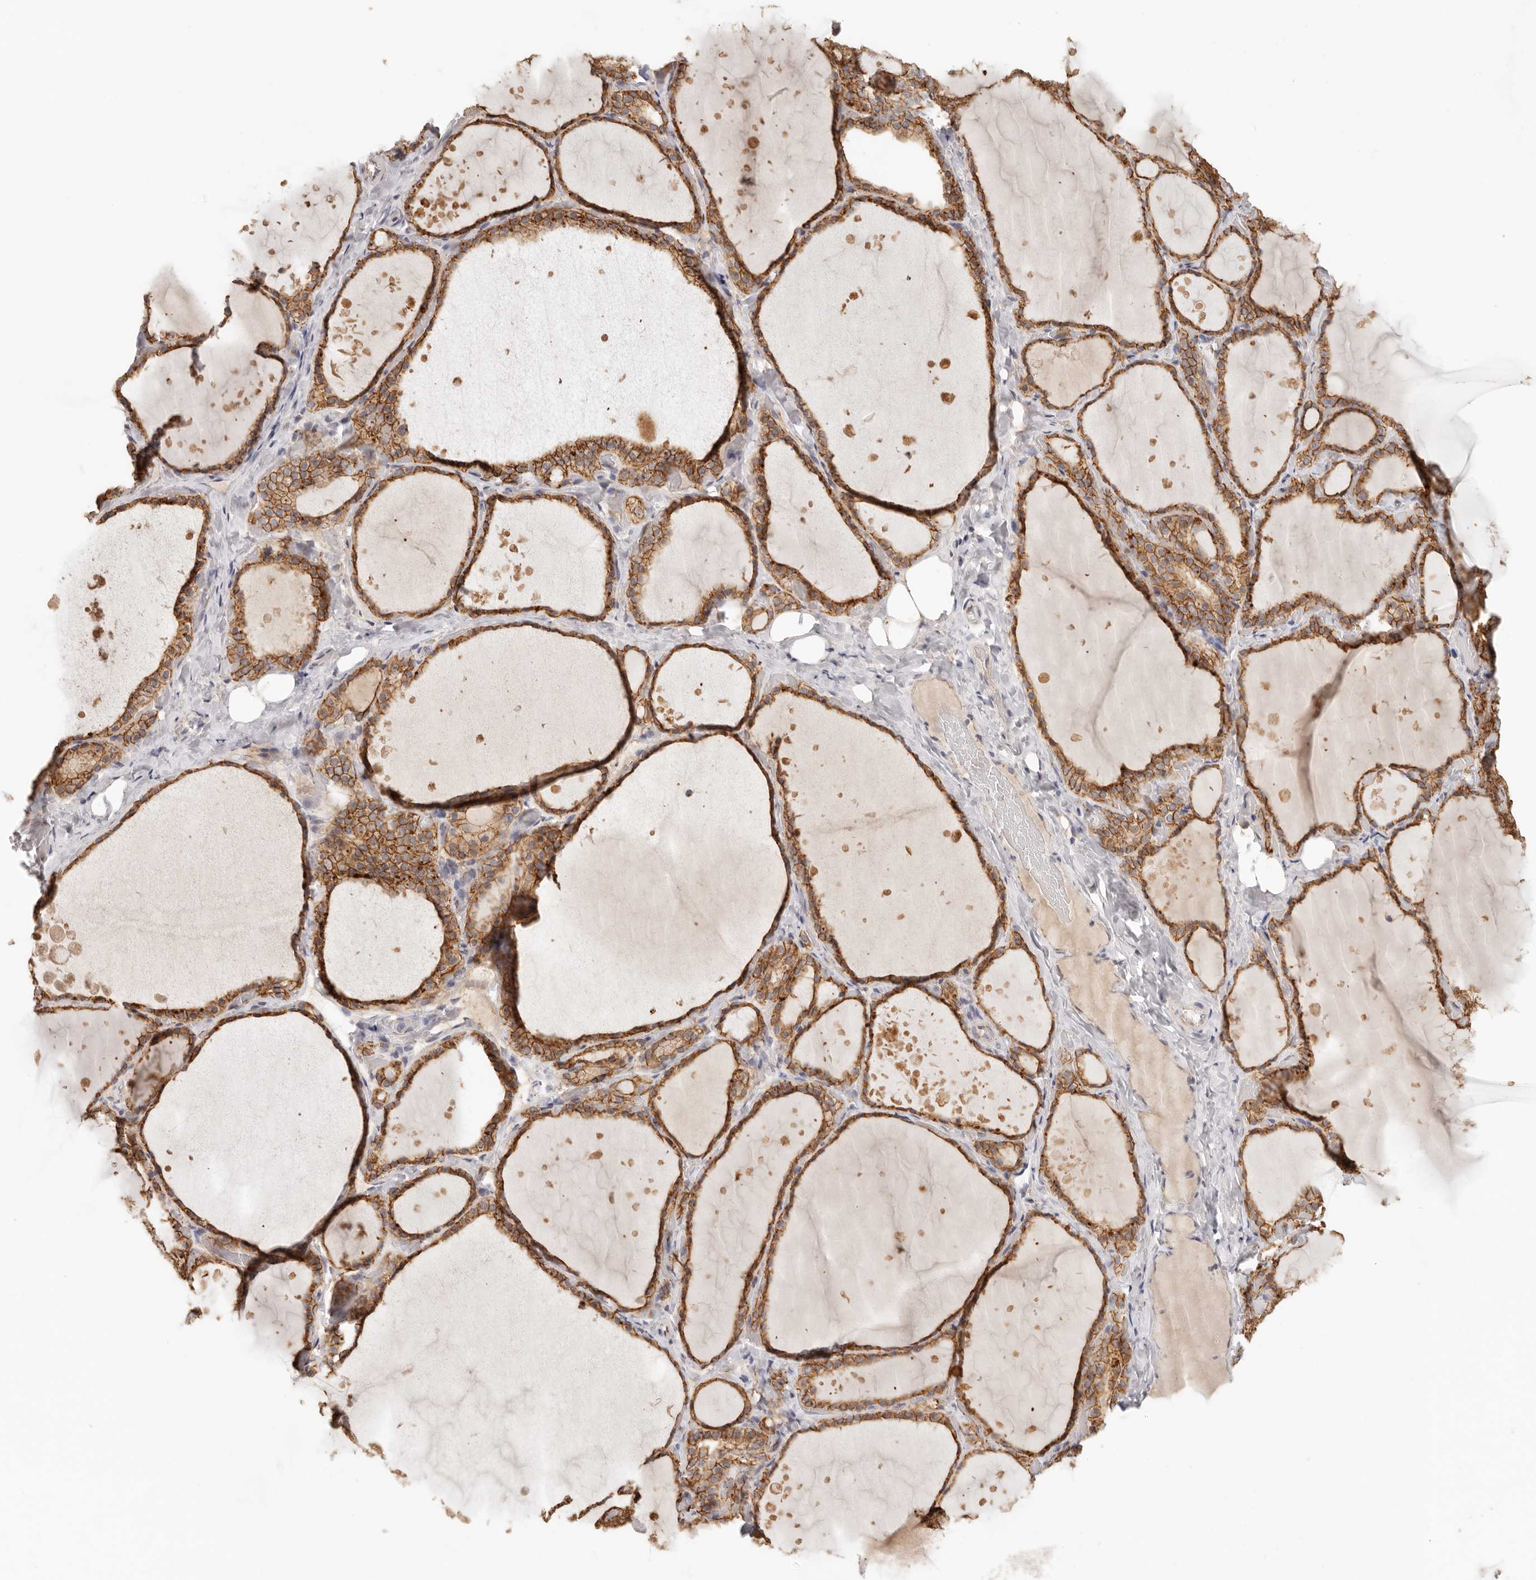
{"staining": {"intensity": "moderate", "quantity": ">75%", "location": "cytoplasmic/membranous"}, "tissue": "thyroid gland", "cell_type": "Glandular cells", "image_type": "normal", "snomed": [{"axis": "morphology", "description": "Normal tissue, NOS"}, {"axis": "topography", "description": "Thyroid gland"}], "caption": "Glandular cells exhibit medium levels of moderate cytoplasmic/membranous positivity in about >75% of cells in benign thyroid gland.", "gene": "ANXA9", "patient": {"sex": "female", "age": 44}}